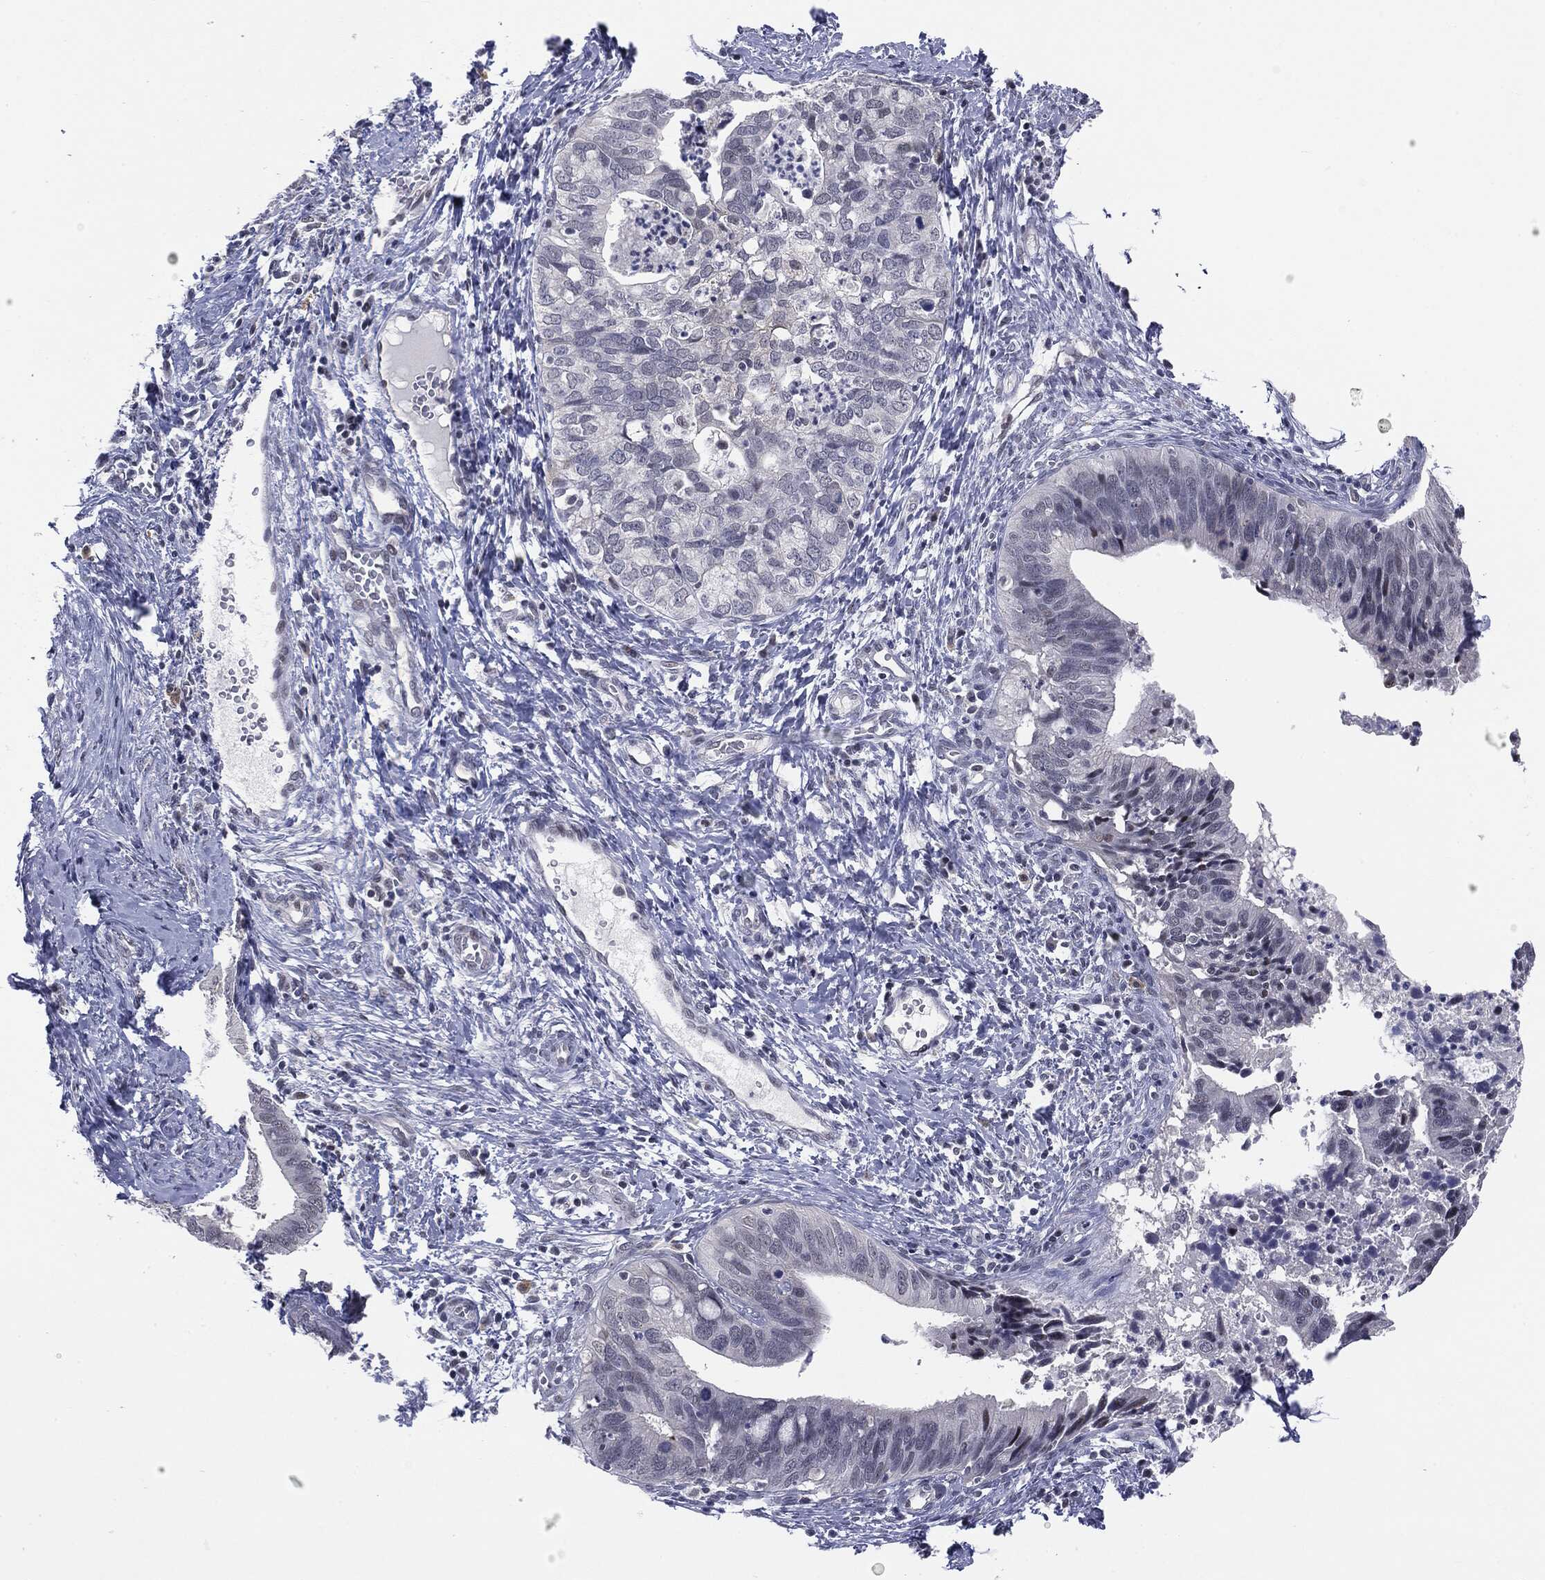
{"staining": {"intensity": "negative", "quantity": "none", "location": "none"}, "tissue": "cervical cancer", "cell_type": "Tumor cells", "image_type": "cancer", "snomed": [{"axis": "morphology", "description": "Adenocarcinoma, NOS"}, {"axis": "topography", "description": "Cervix"}], "caption": "Photomicrograph shows no protein staining in tumor cells of cervical cancer (adenocarcinoma) tissue.", "gene": "SLC5A5", "patient": {"sex": "female", "age": 42}}